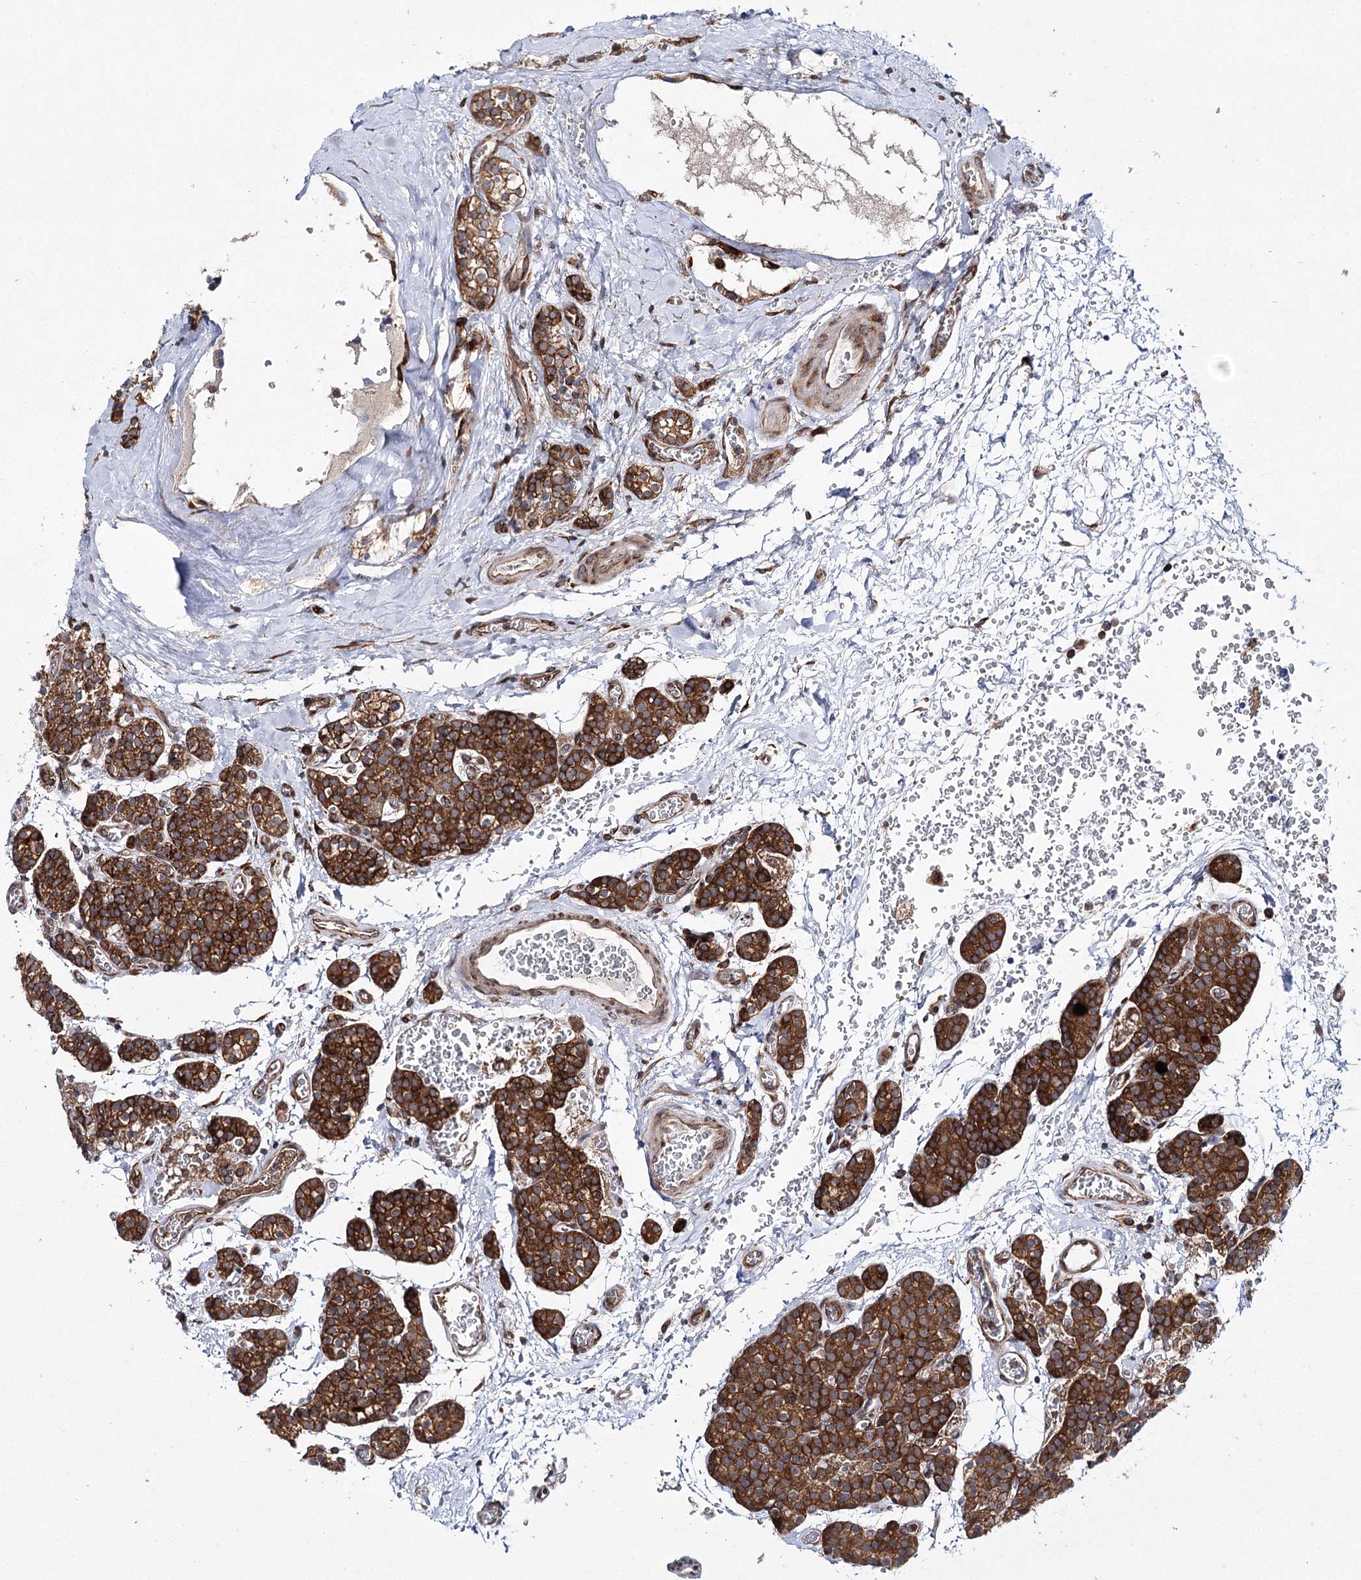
{"staining": {"intensity": "strong", "quantity": ">75%", "location": "cytoplasmic/membranous"}, "tissue": "parathyroid gland", "cell_type": "Glandular cells", "image_type": "normal", "snomed": [{"axis": "morphology", "description": "Normal tissue, NOS"}, {"axis": "topography", "description": "Parathyroid gland"}], "caption": "A photomicrograph of parathyroid gland stained for a protein exhibits strong cytoplasmic/membranous brown staining in glandular cells.", "gene": "VWA2", "patient": {"sex": "female", "age": 64}}